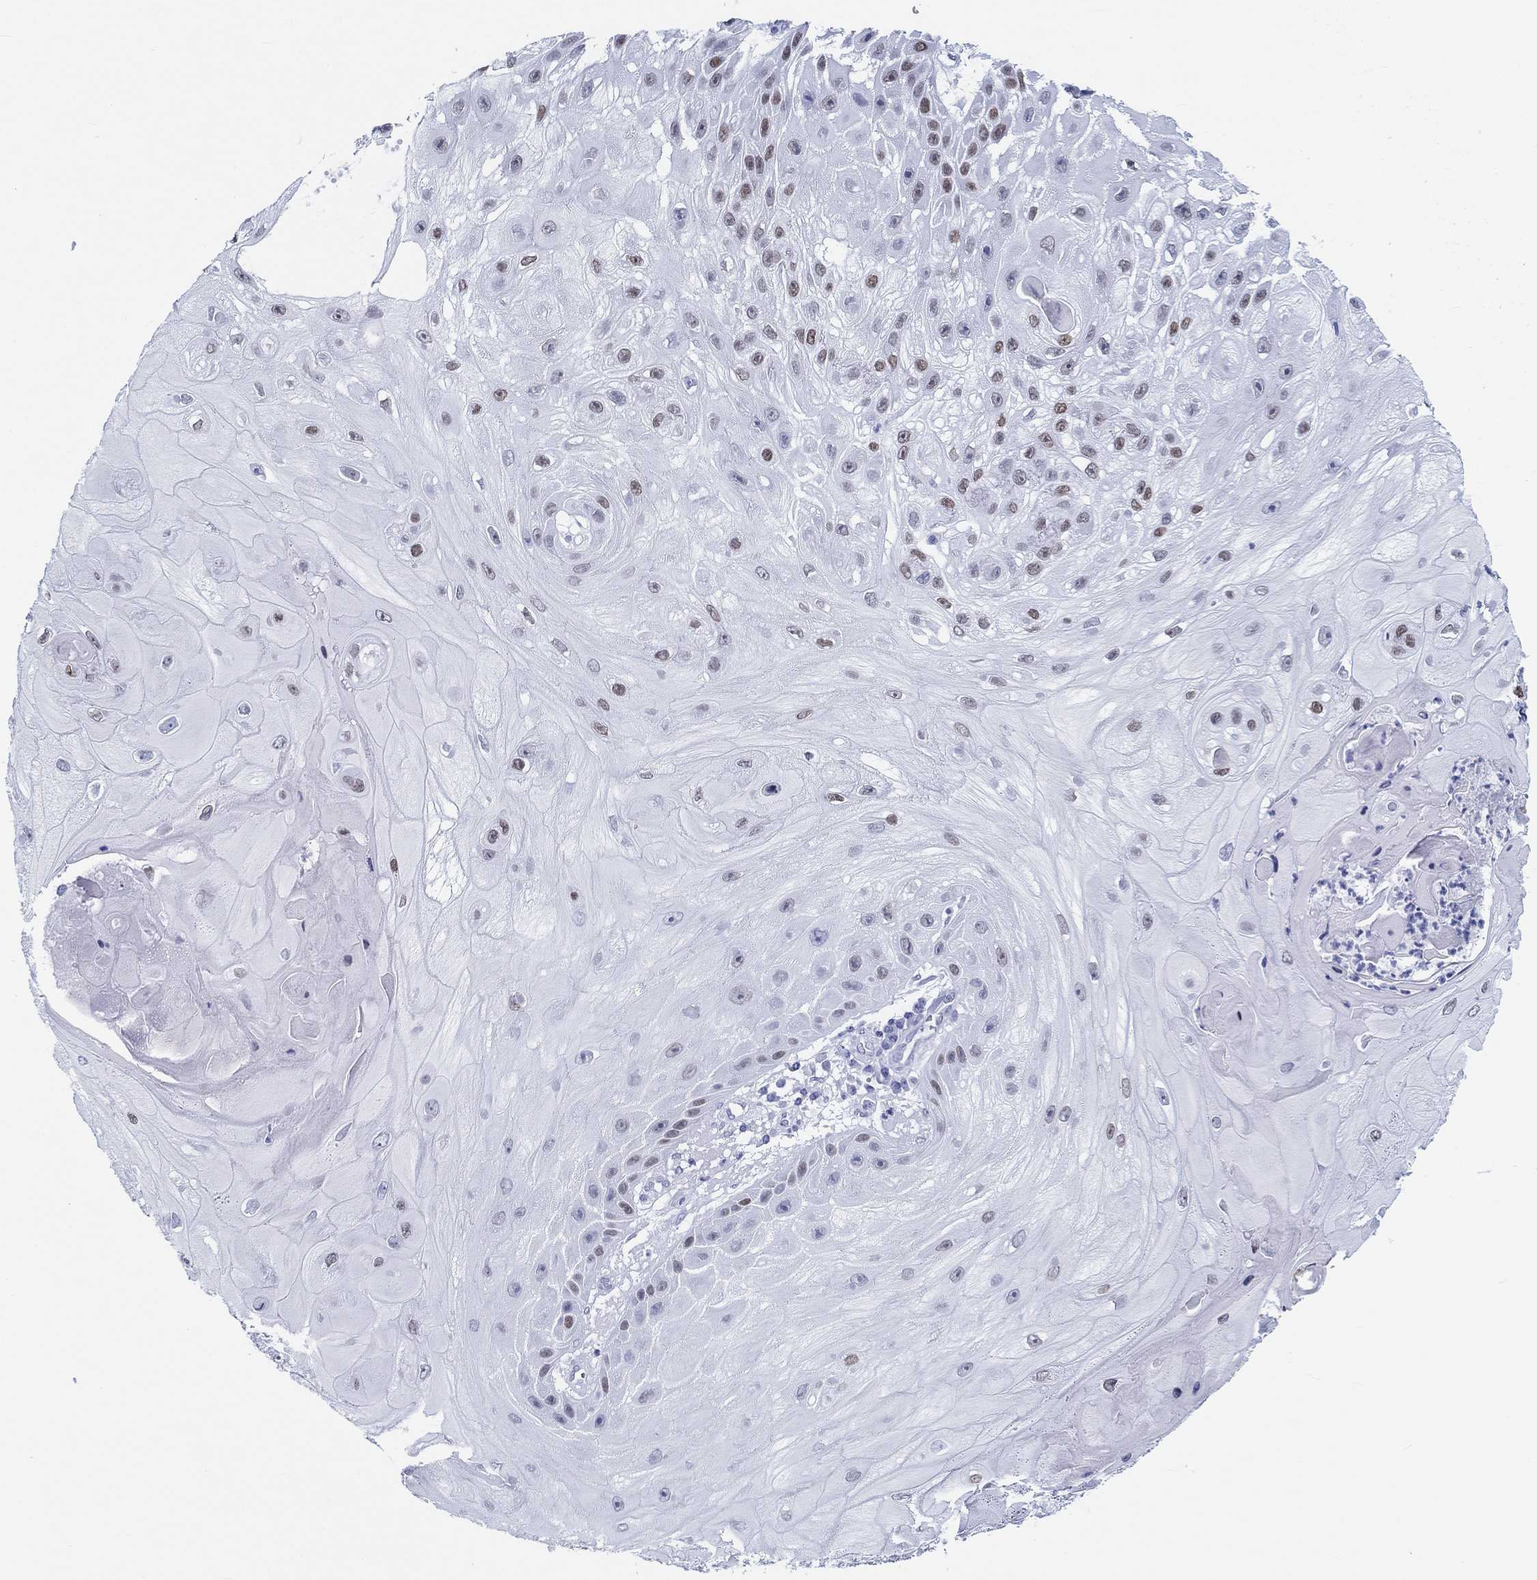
{"staining": {"intensity": "weak", "quantity": "25%-75%", "location": "nuclear"}, "tissue": "skin cancer", "cell_type": "Tumor cells", "image_type": "cancer", "snomed": [{"axis": "morphology", "description": "Normal tissue, NOS"}, {"axis": "morphology", "description": "Squamous cell carcinoma, NOS"}, {"axis": "topography", "description": "Skin"}], "caption": "Brown immunohistochemical staining in human squamous cell carcinoma (skin) demonstrates weak nuclear positivity in approximately 25%-75% of tumor cells.", "gene": "H1-1", "patient": {"sex": "male", "age": 79}}